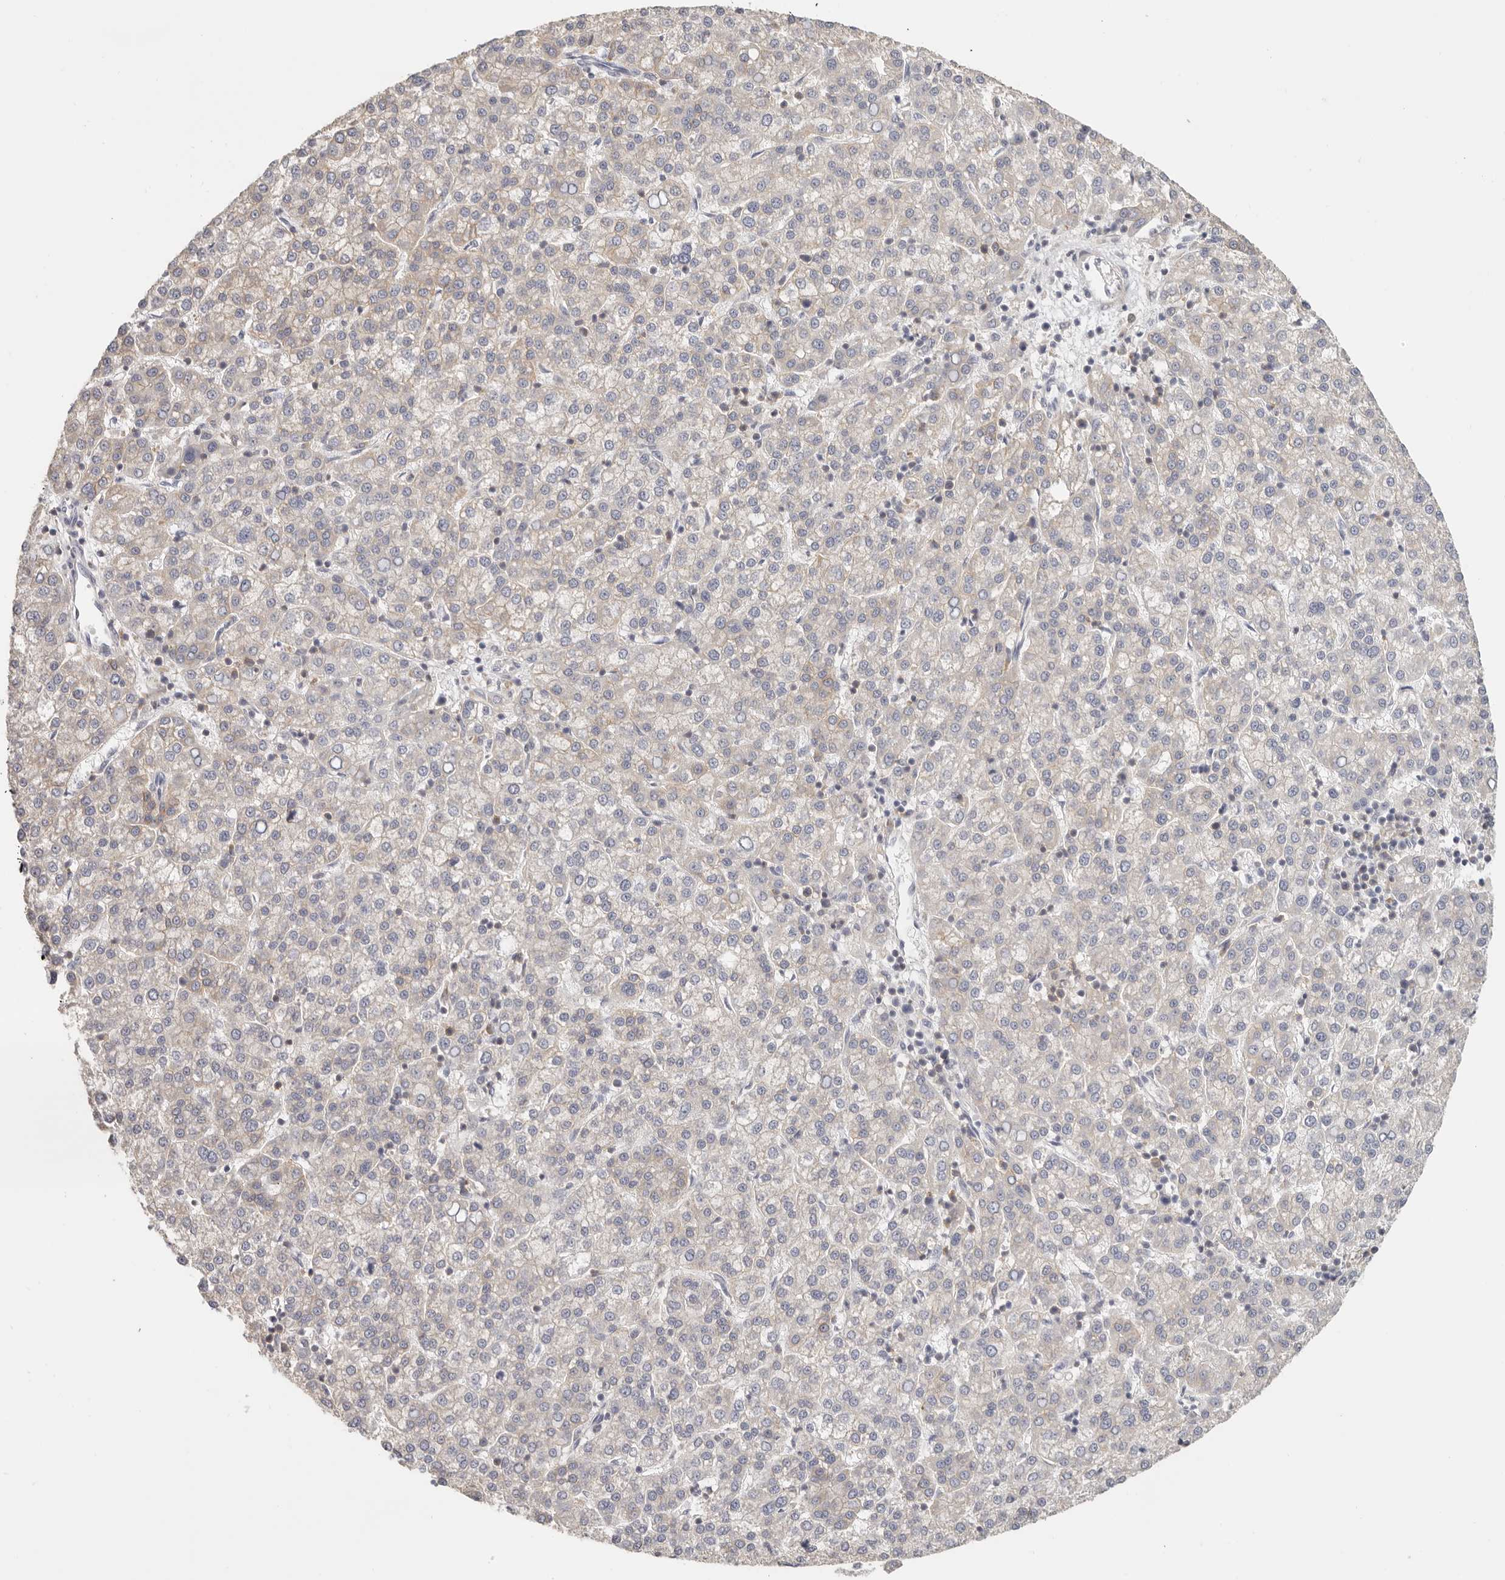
{"staining": {"intensity": "negative", "quantity": "none", "location": "none"}, "tissue": "liver cancer", "cell_type": "Tumor cells", "image_type": "cancer", "snomed": [{"axis": "morphology", "description": "Carcinoma, Hepatocellular, NOS"}, {"axis": "topography", "description": "Liver"}], "caption": "Liver cancer was stained to show a protein in brown. There is no significant positivity in tumor cells.", "gene": "ANXA9", "patient": {"sex": "female", "age": 58}}